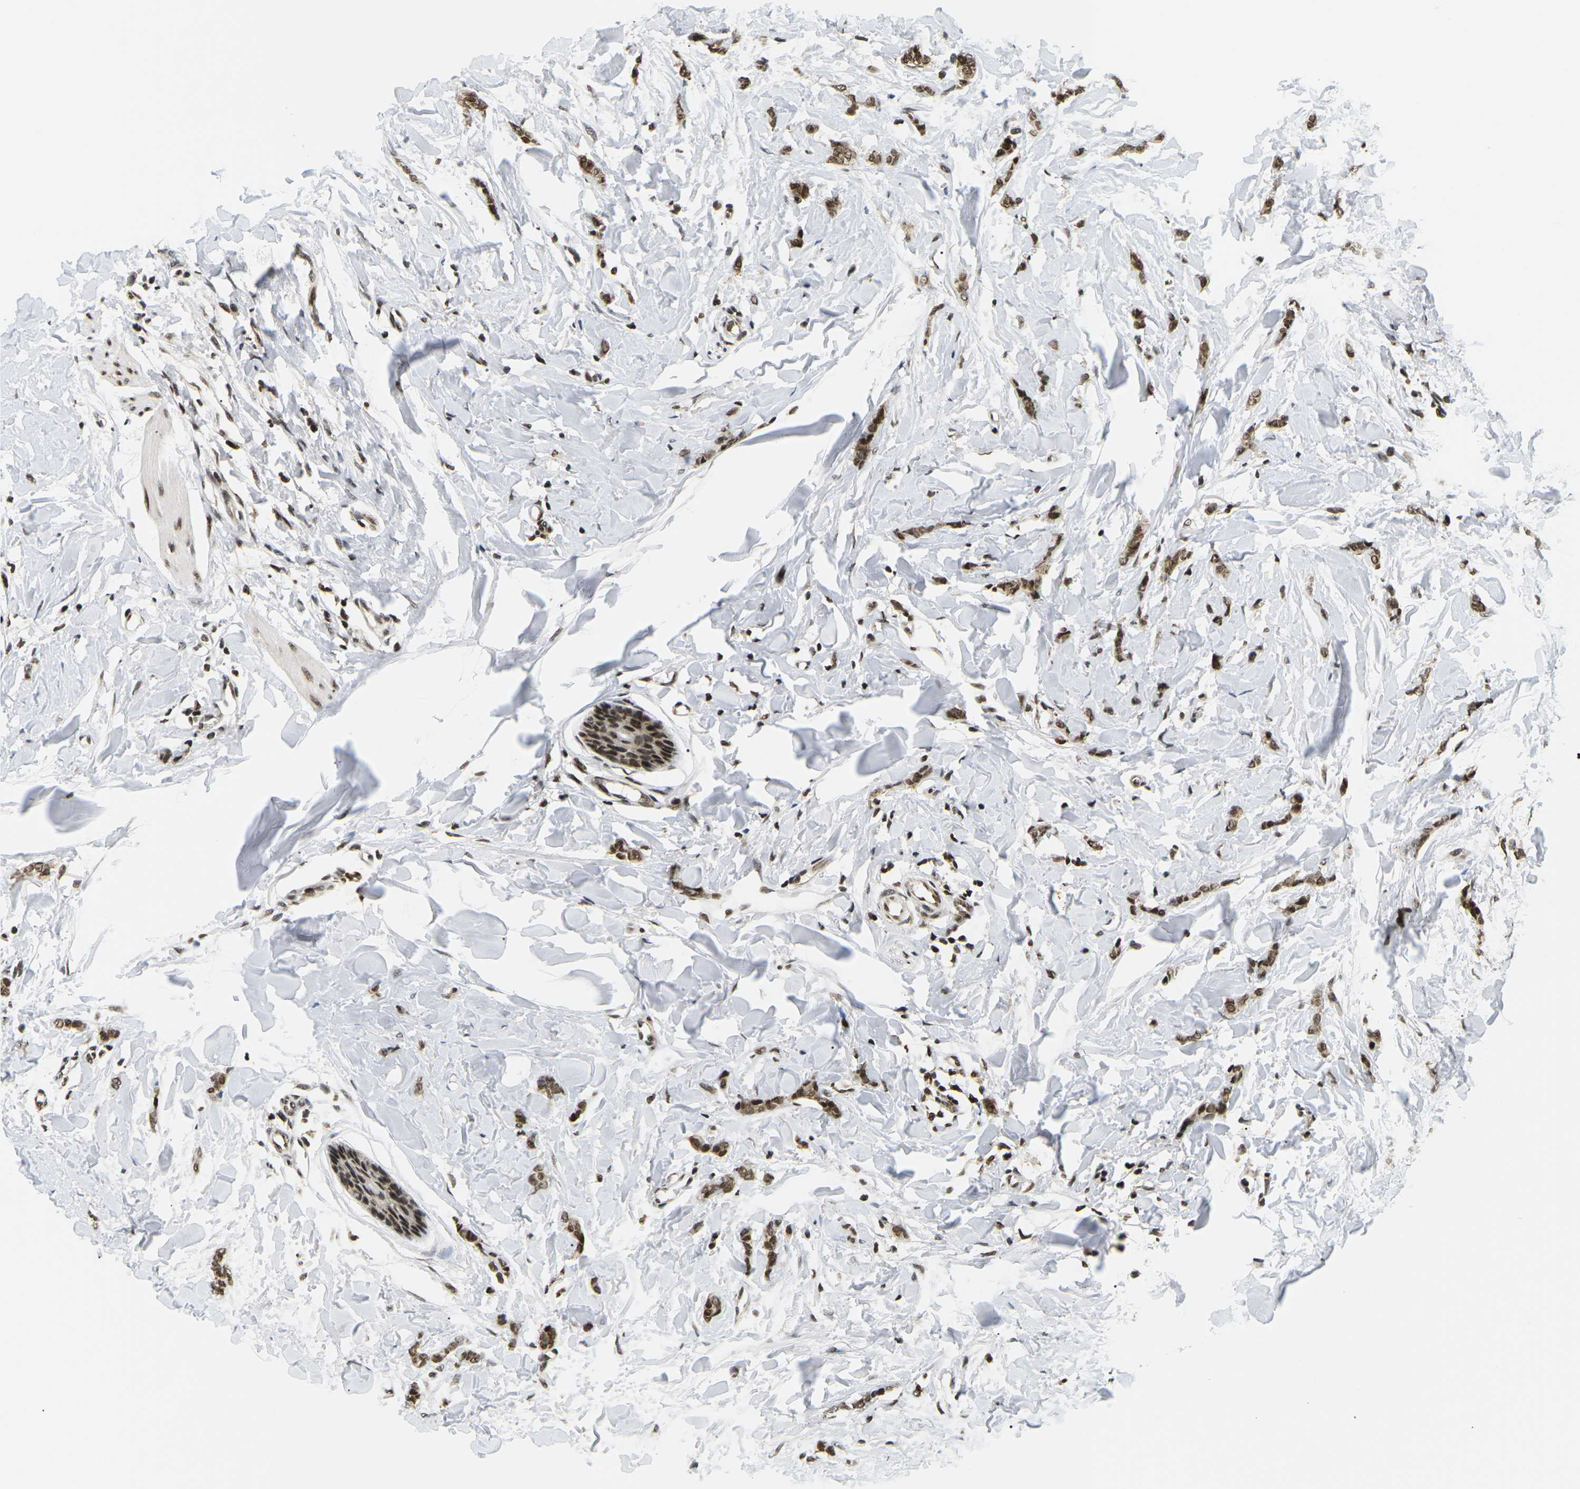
{"staining": {"intensity": "strong", "quantity": ">75%", "location": "cytoplasmic/membranous,nuclear"}, "tissue": "breast cancer", "cell_type": "Tumor cells", "image_type": "cancer", "snomed": [{"axis": "morphology", "description": "Lobular carcinoma"}, {"axis": "topography", "description": "Skin"}, {"axis": "topography", "description": "Breast"}], "caption": "Lobular carcinoma (breast) stained with immunohistochemistry demonstrates strong cytoplasmic/membranous and nuclear expression in approximately >75% of tumor cells.", "gene": "CELF1", "patient": {"sex": "female", "age": 46}}